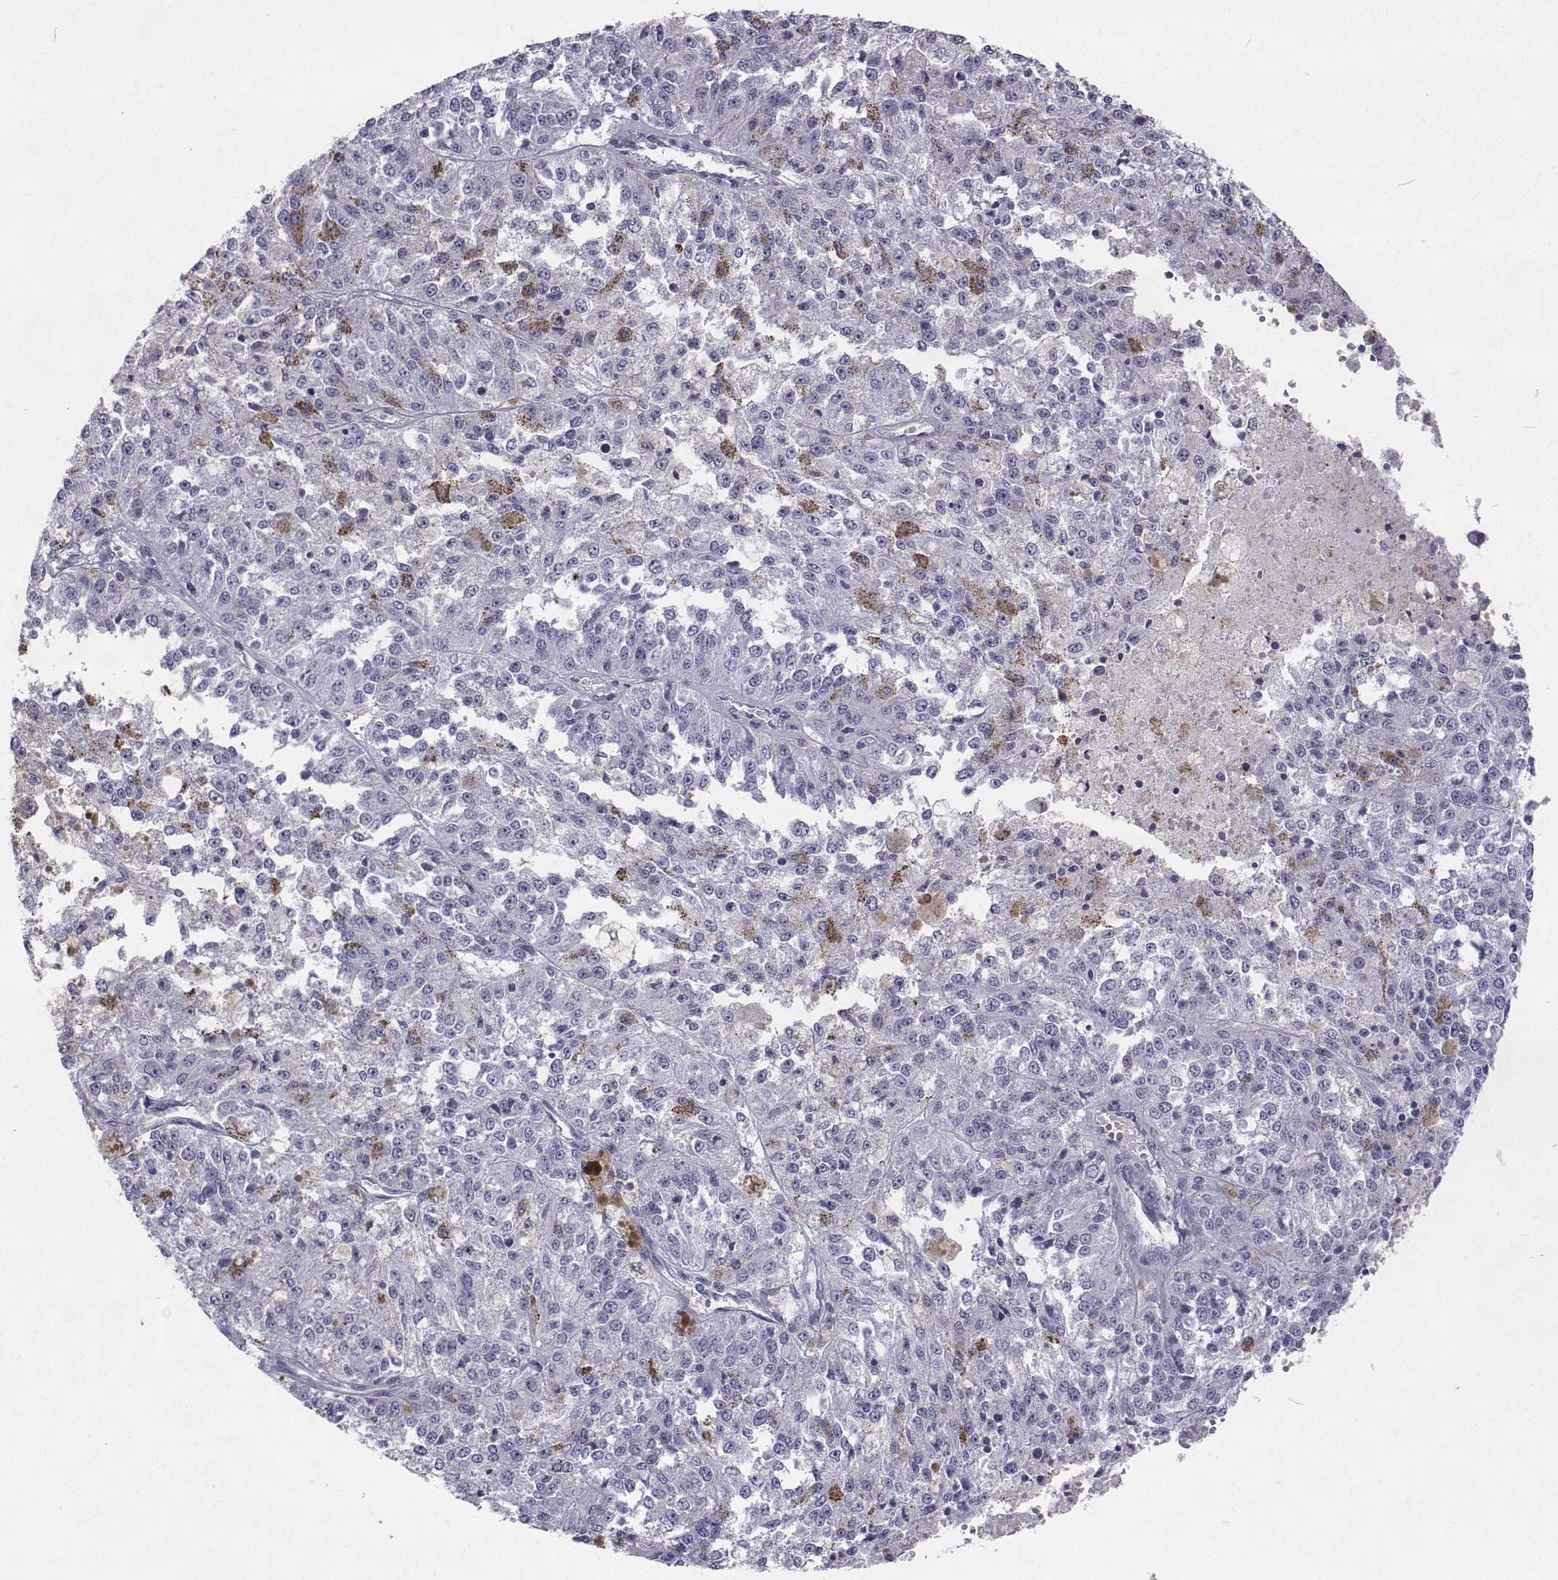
{"staining": {"intensity": "negative", "quantity": "none", "location": "none"}, "tissue": "melanoma", "cell_type": "Tumor cells", "image_type": "cancer", "snomed": [{"axis": "morphology", "description": "Malignant melanoma, Metastatic site"}, {"axis": "topography", "description": "Lymph node"}], "caption": "IHC photomicrograph of neoplastic tissue: melanoma stained with DAB (3,3'-diaminobenzidine) shows no significant protein staining in tumor cells. (DAB immunohistochemistry (IHC), high magnification).", "gene": "GALM", "patient": {"sex": "female", "age": 64}}